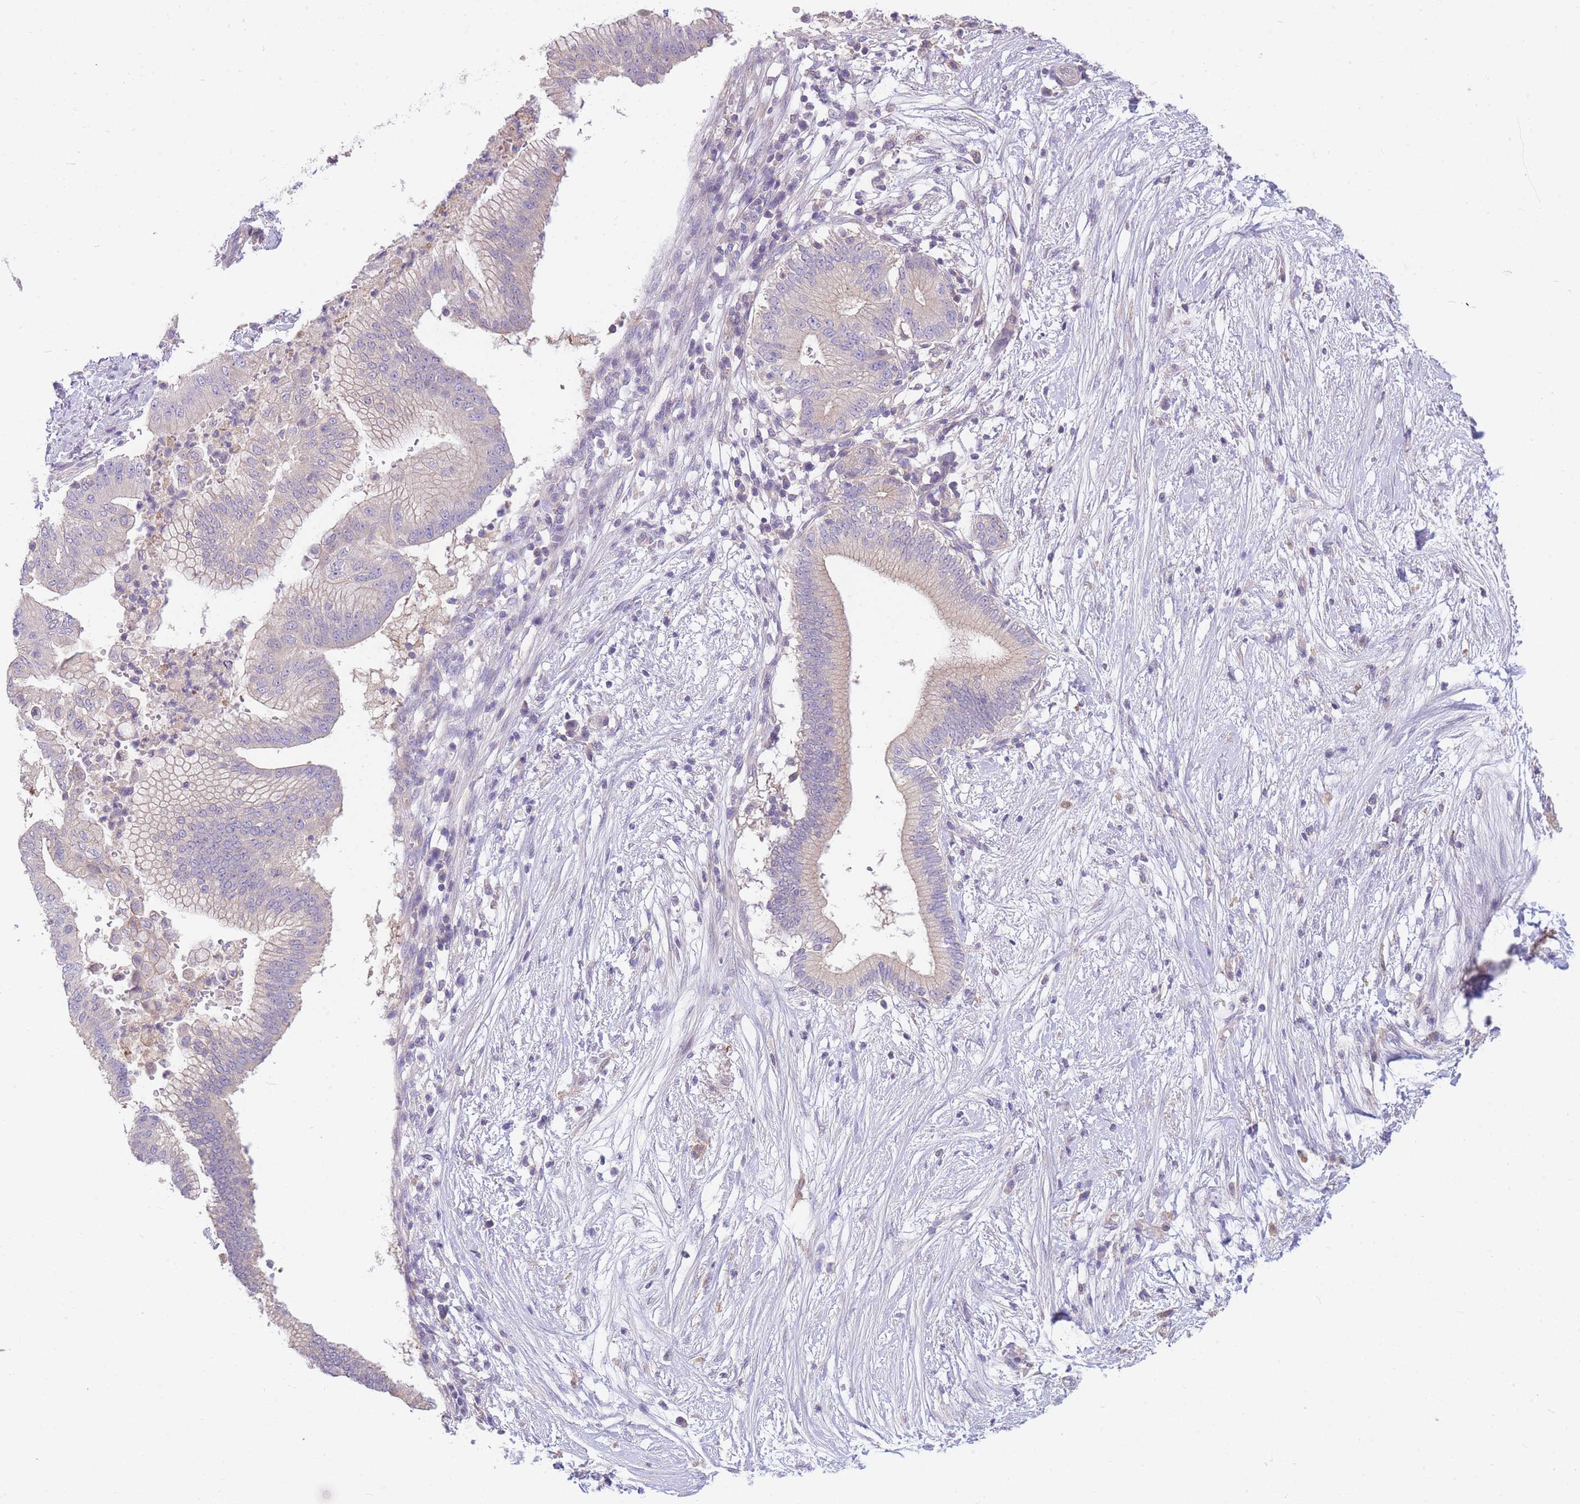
{"staining": {"intensity": "weak", "quantity": "25%-75%", "location": "cytoplasmic/membranous"}, "tissue": "pancreatic cancer", "cell_type": "Tumor cells", "image_type": "cancer", "snomed": [{"axis": "morphology", "description": "Adenocarcinoma, NOS"}, {"axis": "topography", "description": "Pancreas"}], "caption": "This photomicrograph exhibits IHC staining of pancreatic adenocarcinoma, with low weak cytoplasmic/membranous expression in about 25%-75% of tumor cells.", "gene": "OR5T1", "patient": {"sex": "male", "age": 68}}